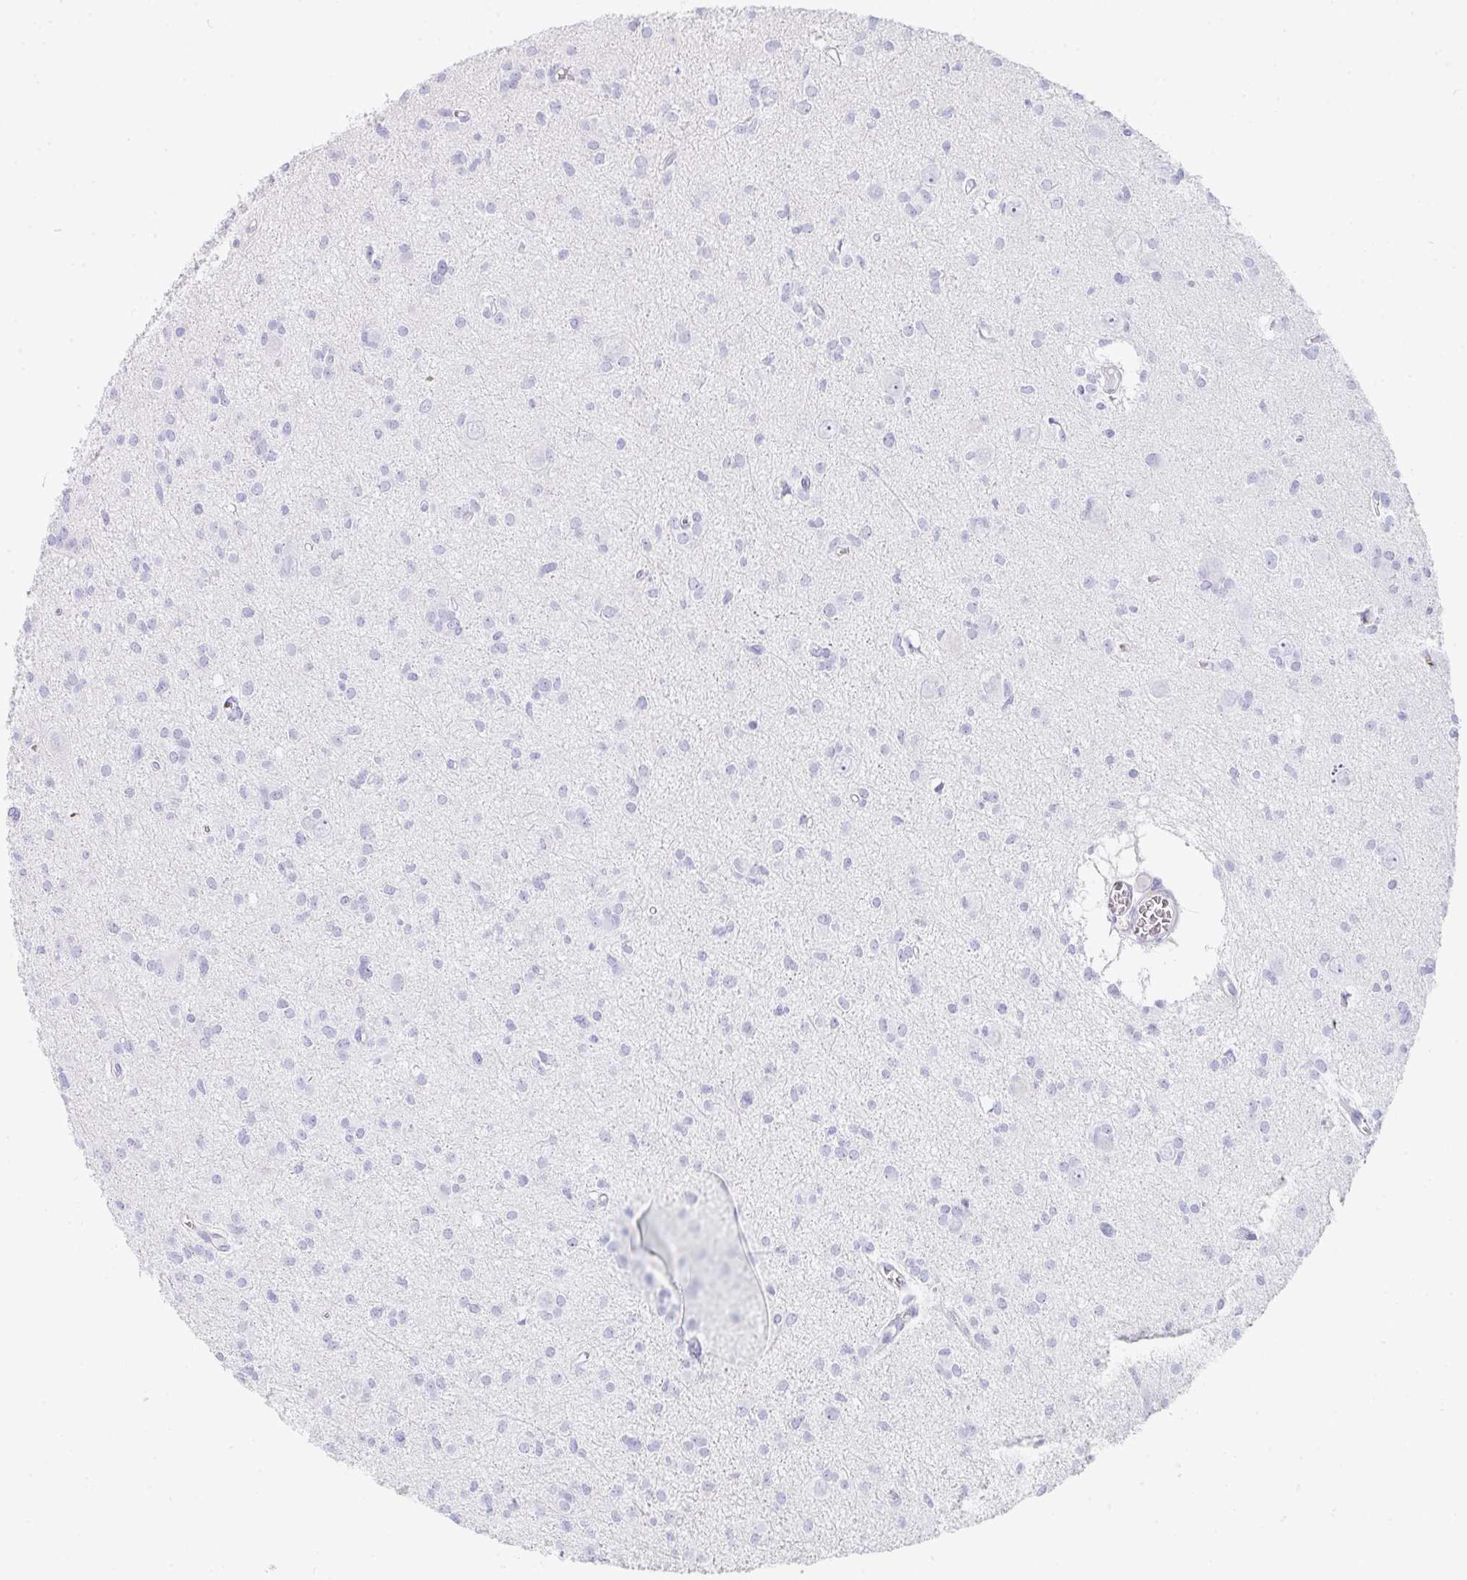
{"staining": {"intensity": "negative", "quantity": "none", "location": "none"}, "tissue": "glioma", "cell_type": "Tumor cells", "image_type": "cancer", "snomed": [{"axis": "morphology", "description": "Glioma, malignant, High grade"}, {"axis": "topography", "description": "Brain"}], "caption": "The immunohistochemistry (IHC) image has no significant staining in tumor cells of malignant glioma (high-grade) tissue.", "gene": "PRND", "patient": {"sex": "male", "age": 23}}